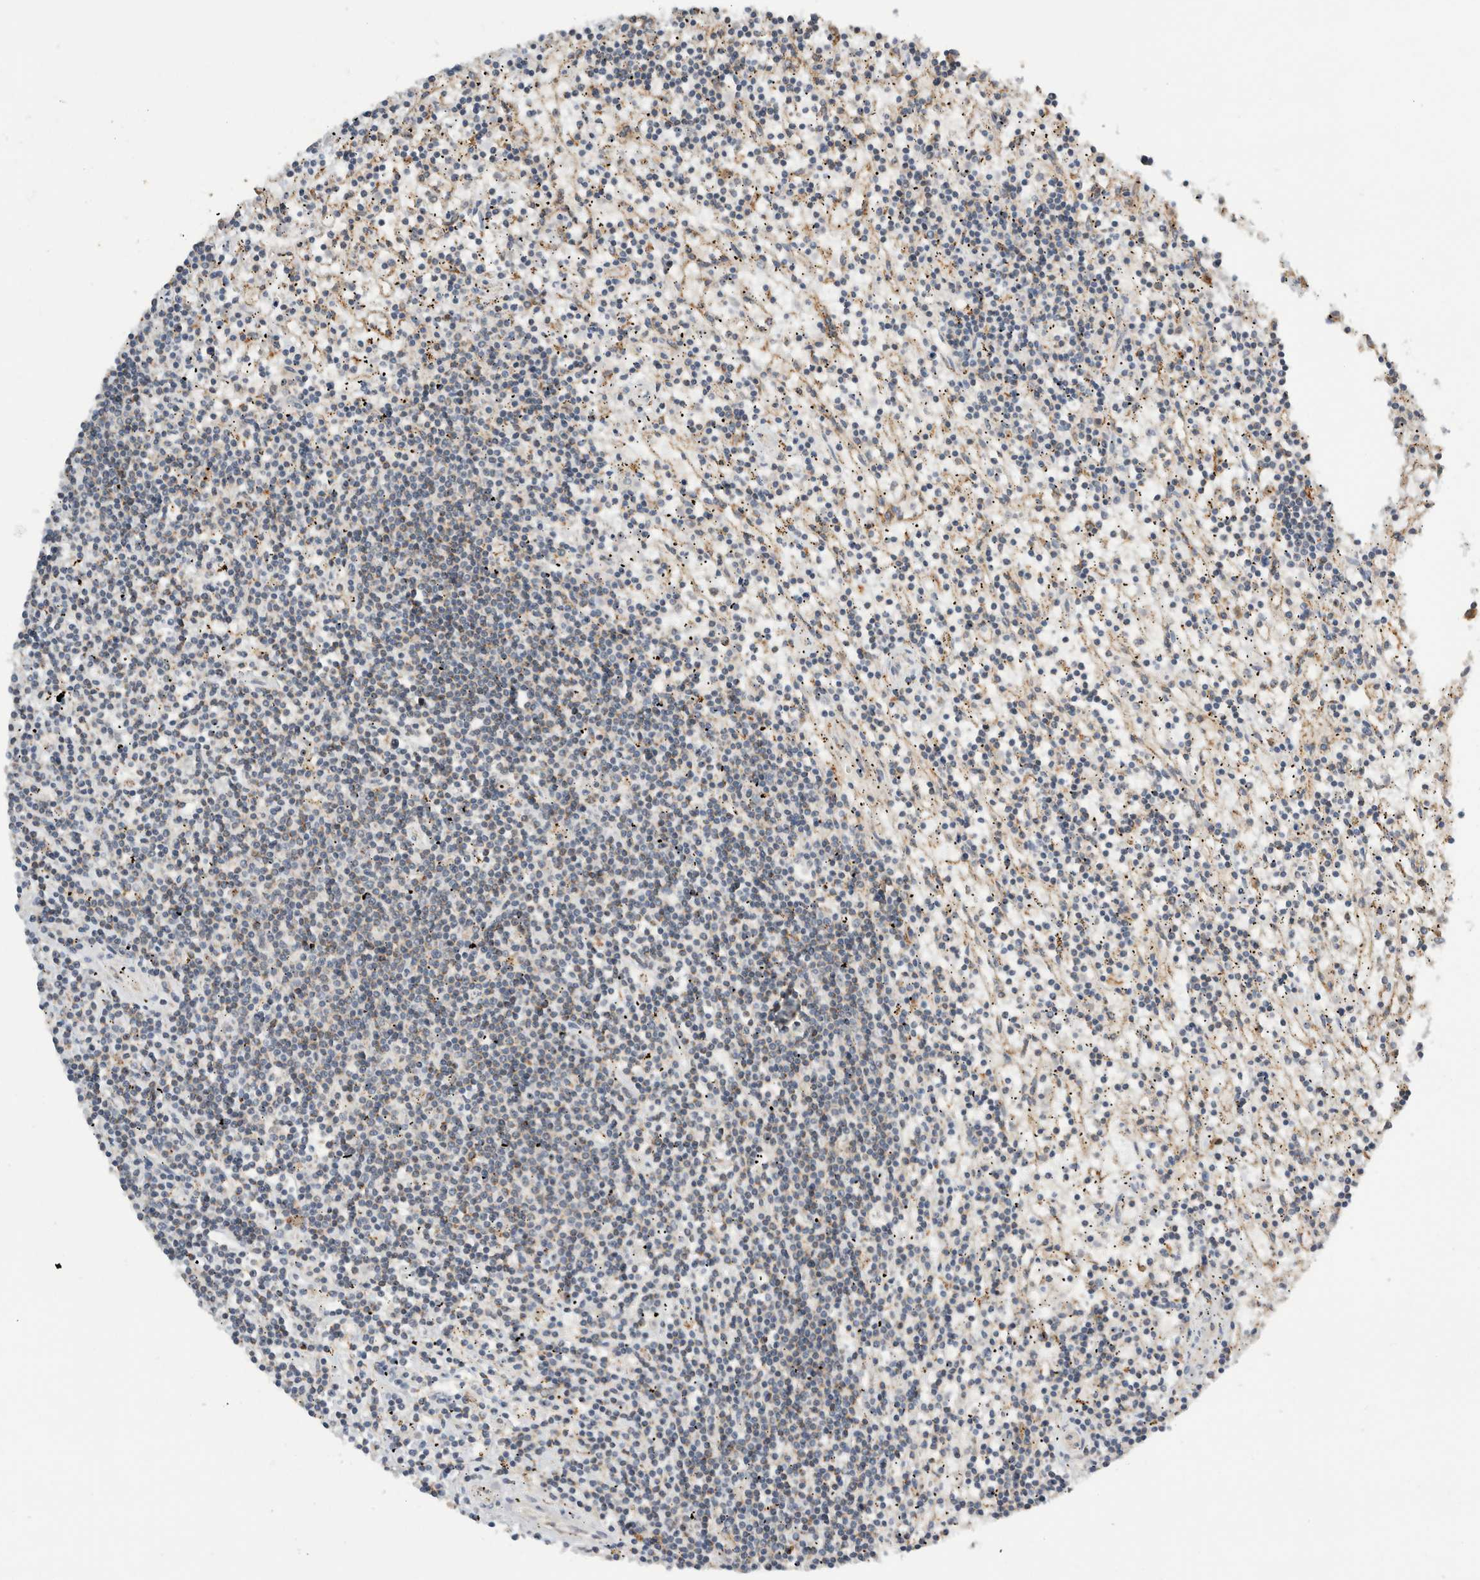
{"staining": {"intensity": "negative", "quantity": "none", "location": "none"}, "tissue": "lymphoma", "cell_type": "Tumor cells", "image_type": "cancer", "snomed": [{"axis": "morphology", "description": "Malignant lymphoma, non-Hodgkin's type, Low grade"}, {"axis": "topography", "description": "Spleen"}], "caption": "Lymphoma was stained to show a protein in brown. There is no significant positivity in tumor cells.", "gene": "AMPD1", "patient": {"sex": "male", "age": 76}}